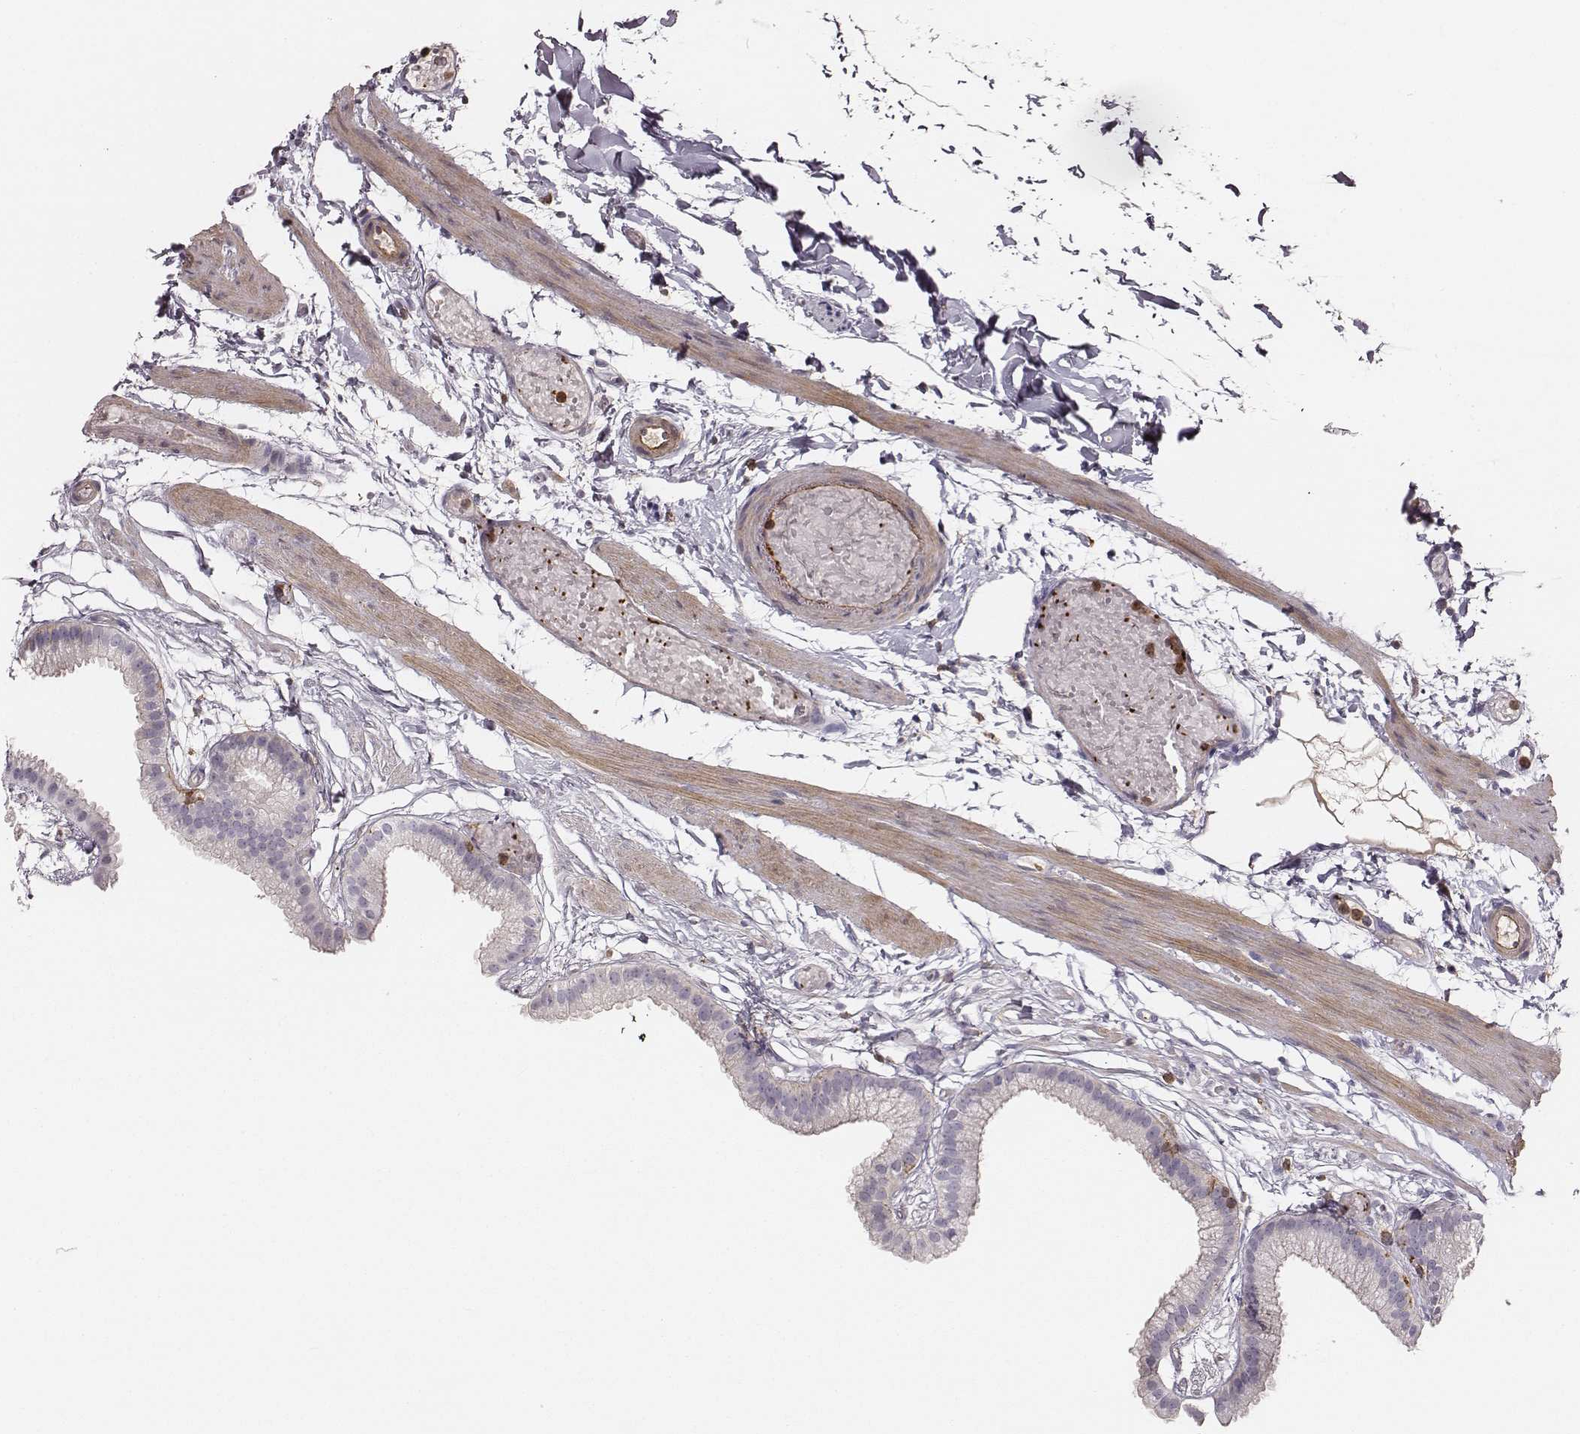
{"staining": {"intensity": "negative", "quantity": "none", "location": "none"}, "tissue": "gallbladder", "cell_type": "Glandular cells", "image_type": "normal", "snomed": [{"axis": "morphology", "description": "Normal tissue, NOS"}, {"axis": "topography", "description": "Gallbladder"}], "caption": "Immunohistochemical staining of benign gallbladder exhibits no significant staining in glandular cells. The staining is performed using DAB (3,3'-diaminobenzidine) brown chromogen with nuclei counter-stained in using hematoxylin.", "gene": "ZYX", "patient": {"sex": "female", "age": 45}}